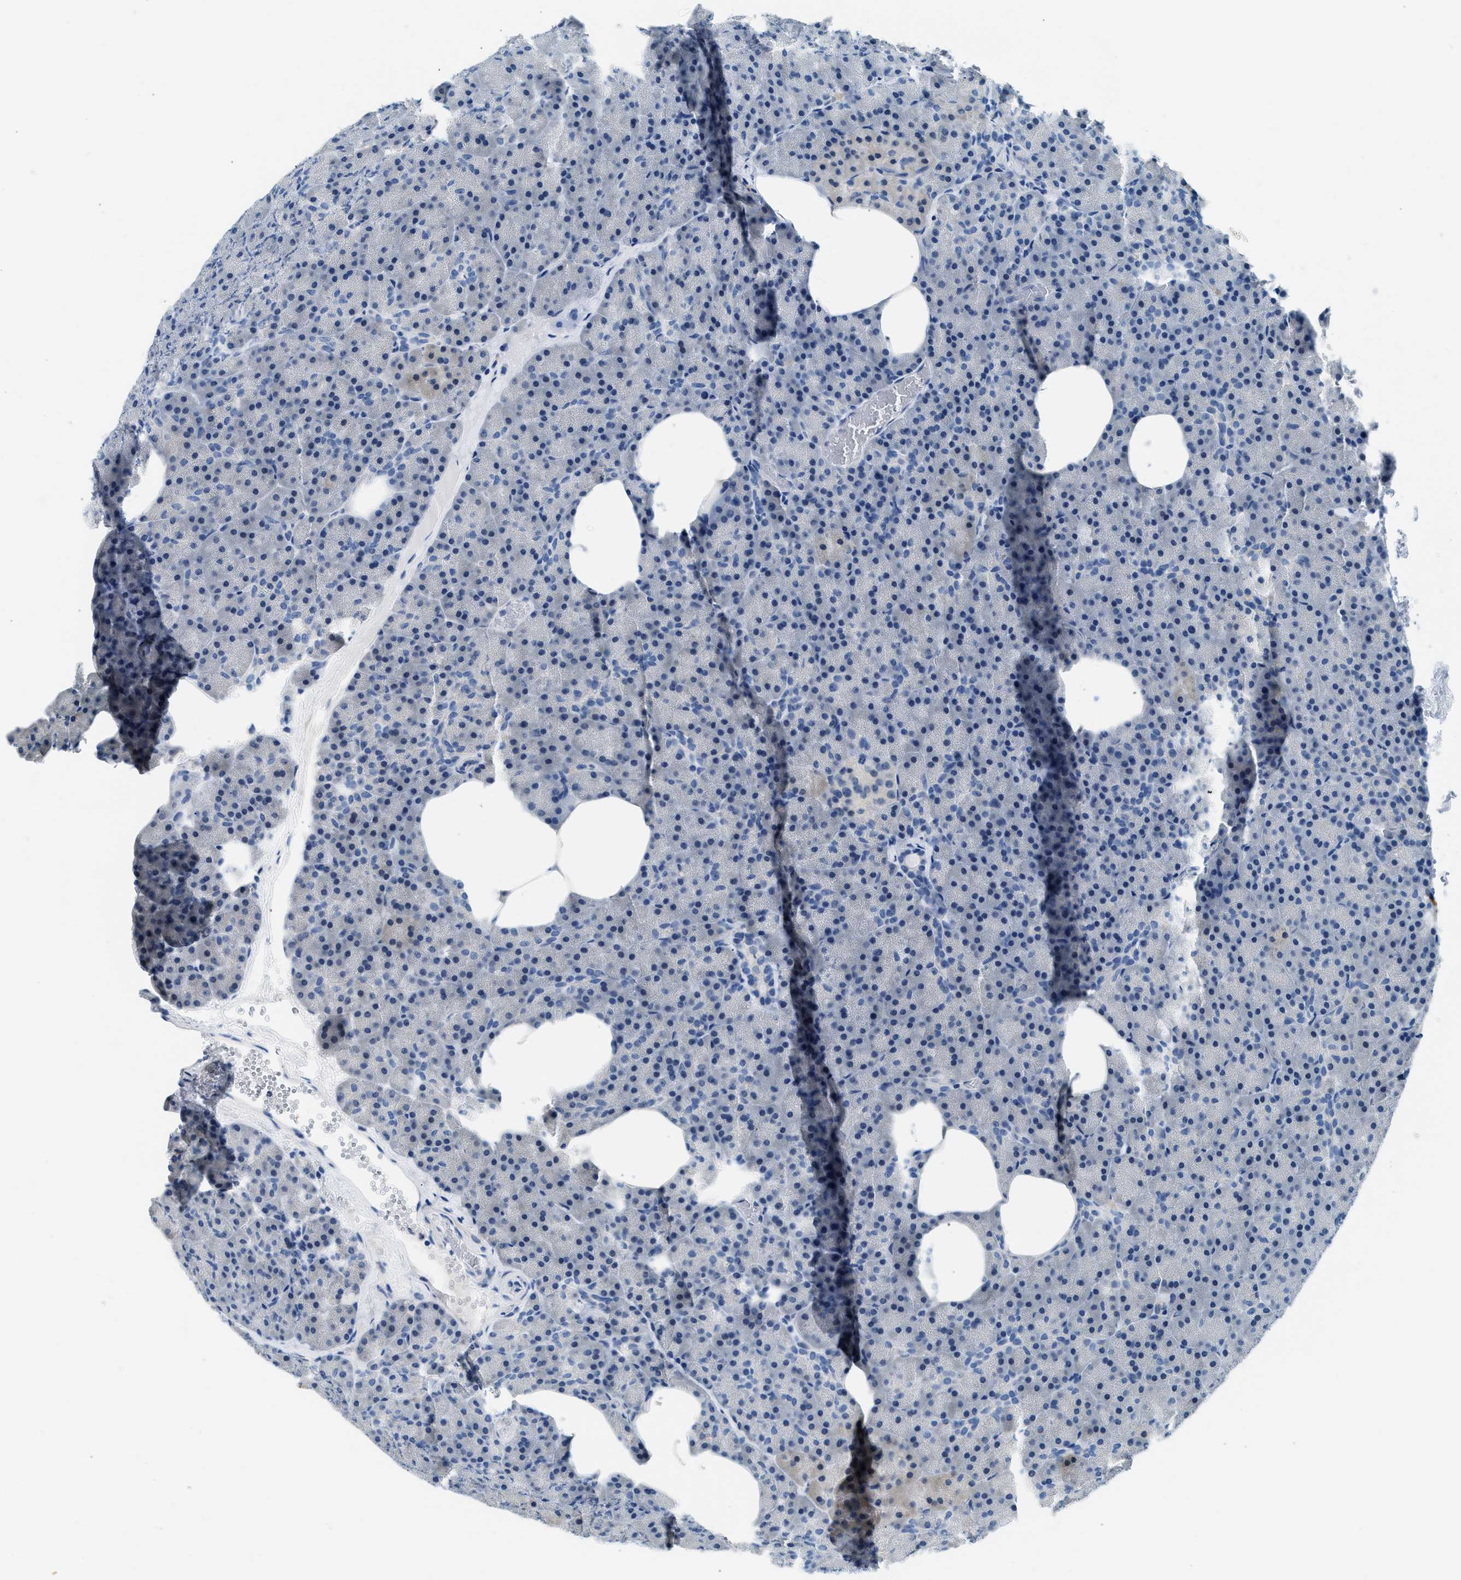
{"staining": {"intensity": "negative", "quantity": "none", "location": "none"}, "tissue": "pancreas", "cell_type": "Exocrine glandular cells", "image_type": "normal", "snomed": [{"axis": "morphology", "description": "Normal tissue, NOS"}, {"axis": "morphology", "description": "Carcinoid, malignant, NOS"}, {"axis": "topography", "description": "Pancreas"}], "caption": "IHC of benign human pancreas displays no positivity in exocrine glandular cells.", "gene": "CLDN18", "patient": {"sex": "female", "age": 35}}